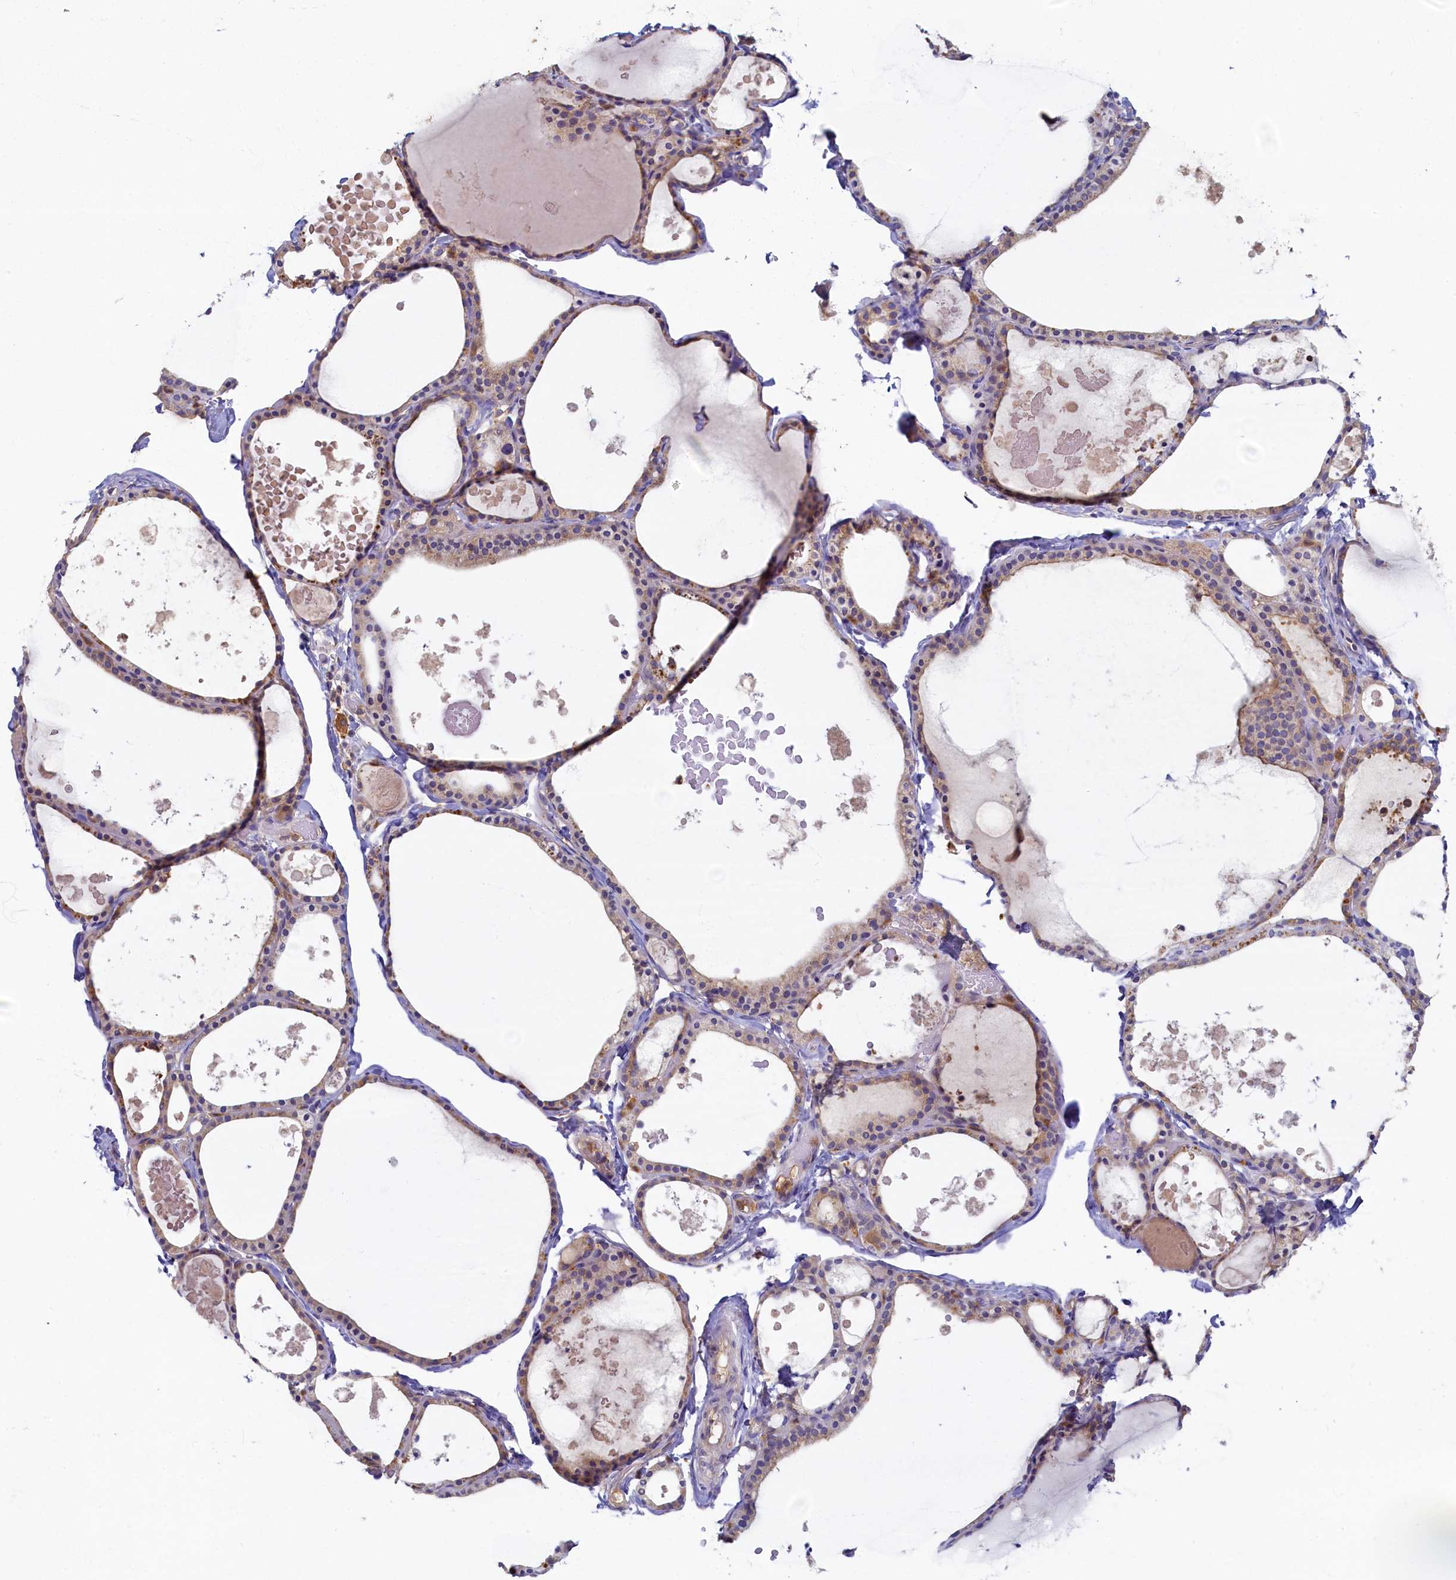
{"staining": {"intensity": "moderate", "quantity": ">75%", "location": "cytoplasmic/membranous"}, "tissue": "thyroid gland", "cell_type": "Glandular cells", "image_type": "normal", "snomed": [{"axis": "morphology", "description": "Normal tissue, NOS"}, {"axis": "topography", "description": "Thyroid gland"}], "caption": "A medium amount of moderate cytoplasmic/membranous staining is identified in about >75% of glandular cells in benign thyroid gland. The staining was performed using DAB (3,3'-diaminobenzidine) to visualize the protein expression in brown, while the nuclei were stained in blue with hematoxylin (Magnification: 20x).", "gene": "TIMM8B", "patient": {"sex": "male", "age": 56}}